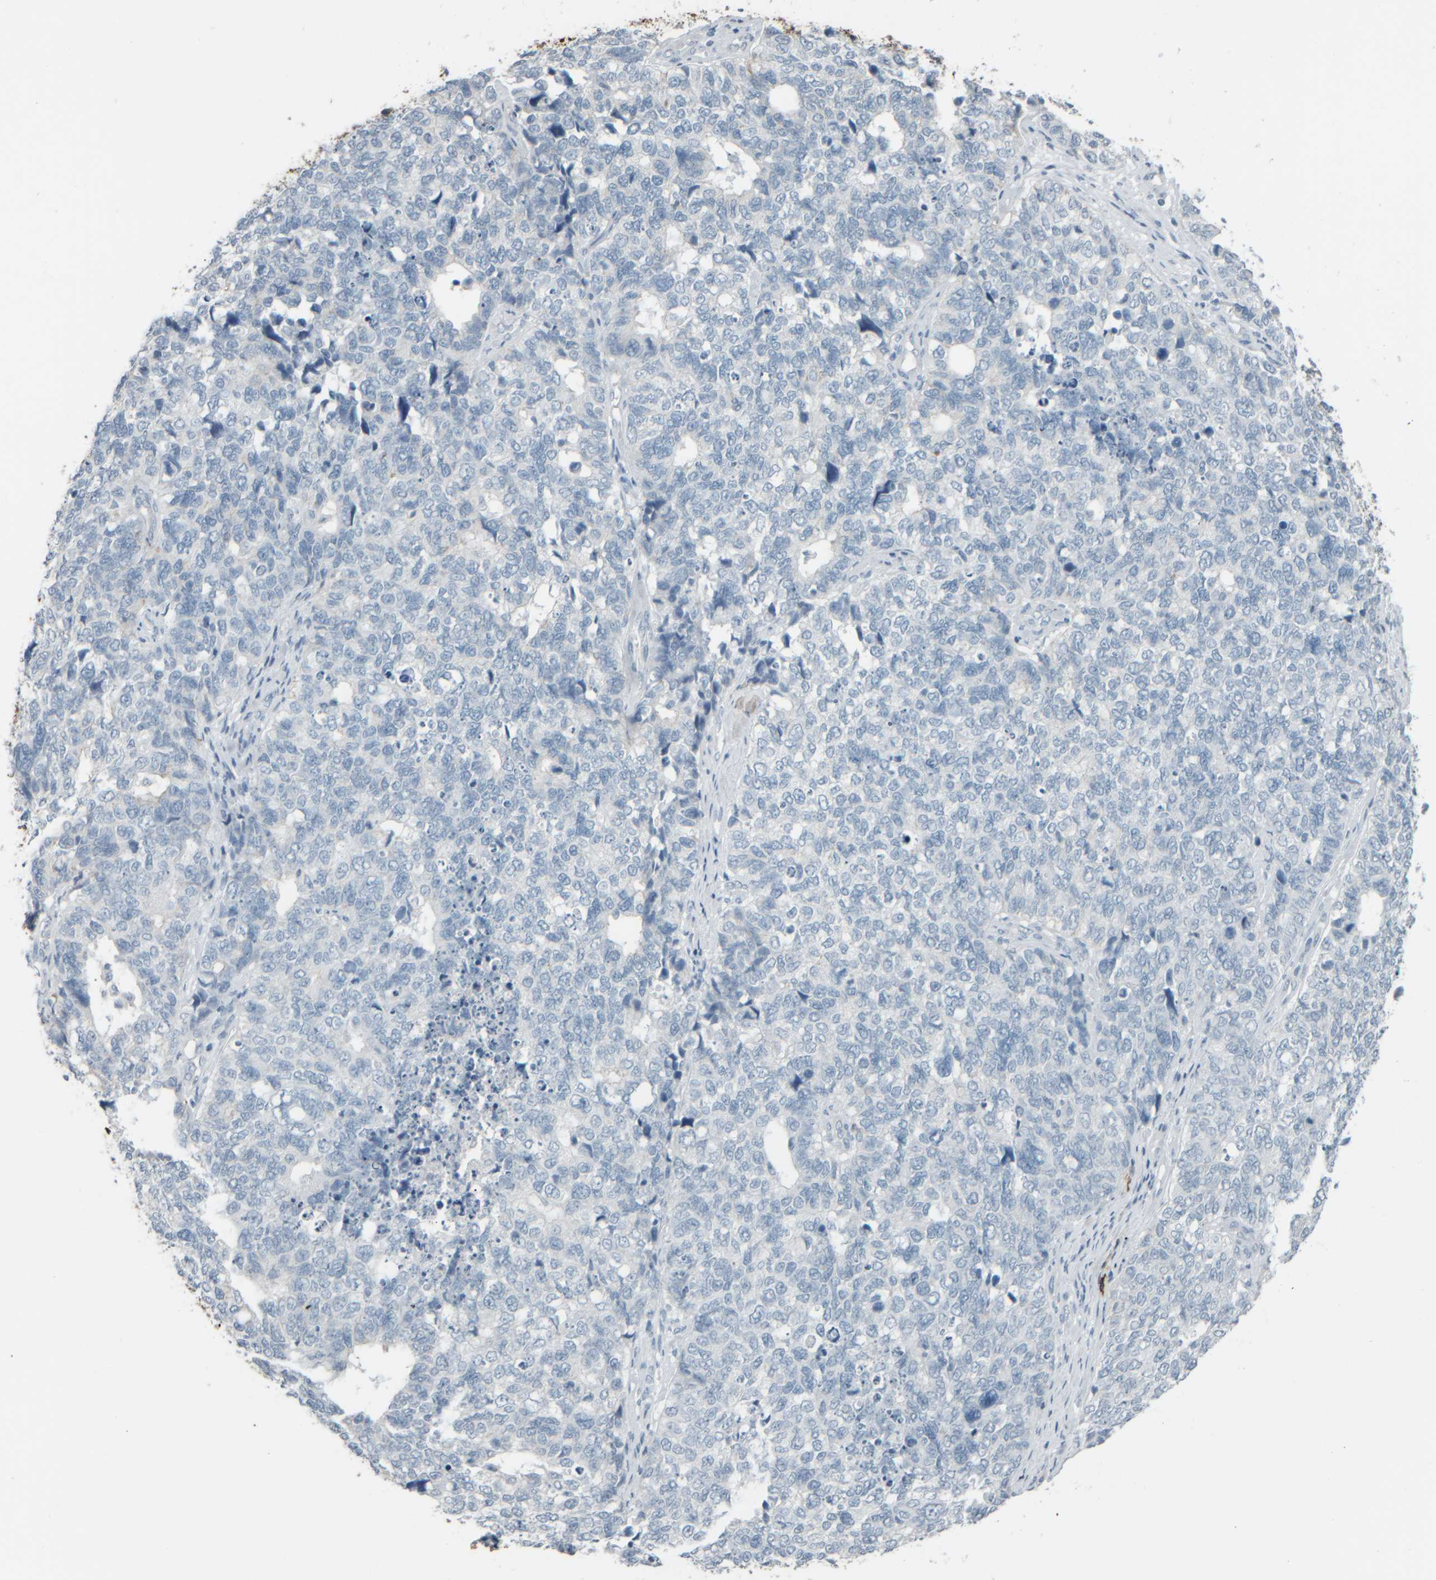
{"staining": {"intensity": "negative", "quantity": "none", "location": "none"}, "tissue": "cervical cancer", "cell_type": "Tumor cells", "image_type": "cancer", "snomed": [{"axis": "morphology", "description": "Squamous cell carcinoma, NOS"}, {"axis": "topography", "description": "Cervix"}], "caption": "IHC photomicrograph of neoplastic tissue: squamous cell carcinoma (cervical) stained with DAB (3,3'-diaminobenzidine) demonstrates no significant protein expression in tumor cells. (DAB (3,3'-diaminobenzidine) immunohistochemistry visualized using brightfield microscopy, high magnification).", "gene": "TPSAB1", "patient": {"sex": "female", "age": 63}}